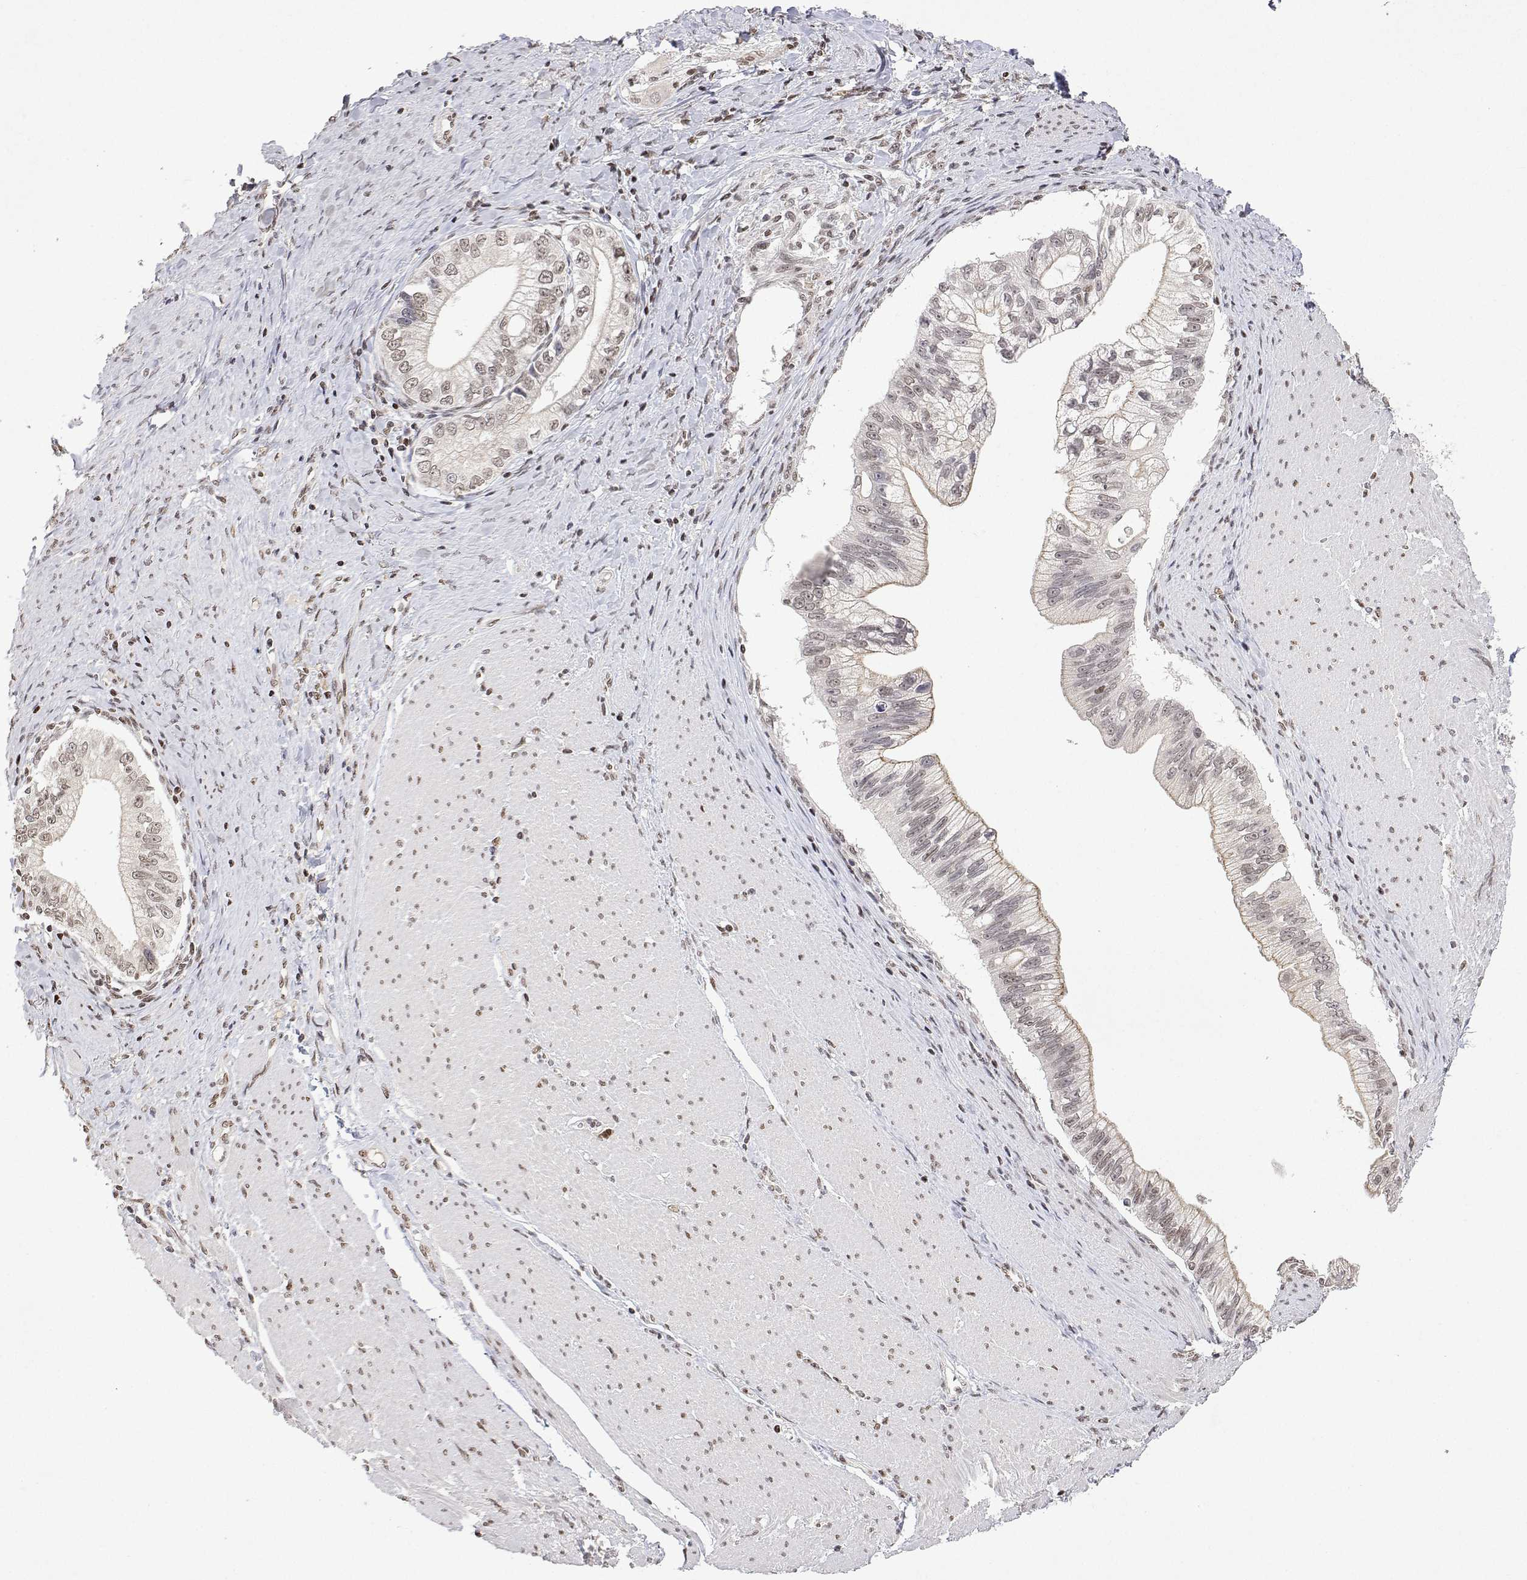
{"staining": {"intensity": "weak", "quantity": ">75%", "location": "nuclear"}, "tissue": "pancreatic cancer", "cell_type": "Tumor cells", "image_type": "cancer", "snomed": [{"axis": "morphology", "description": "Adenocarcinoma, NOS"}, {"axis": "topography", "description": "Pancreas"}], "caption": "The immunohistochemical stain highlights weak nuclear staining in tumor cells of pancreatic cancer (adenocarcinoma) tissue.", "gene": "XPC", "patient": {"sex": "male", "age": 70}}